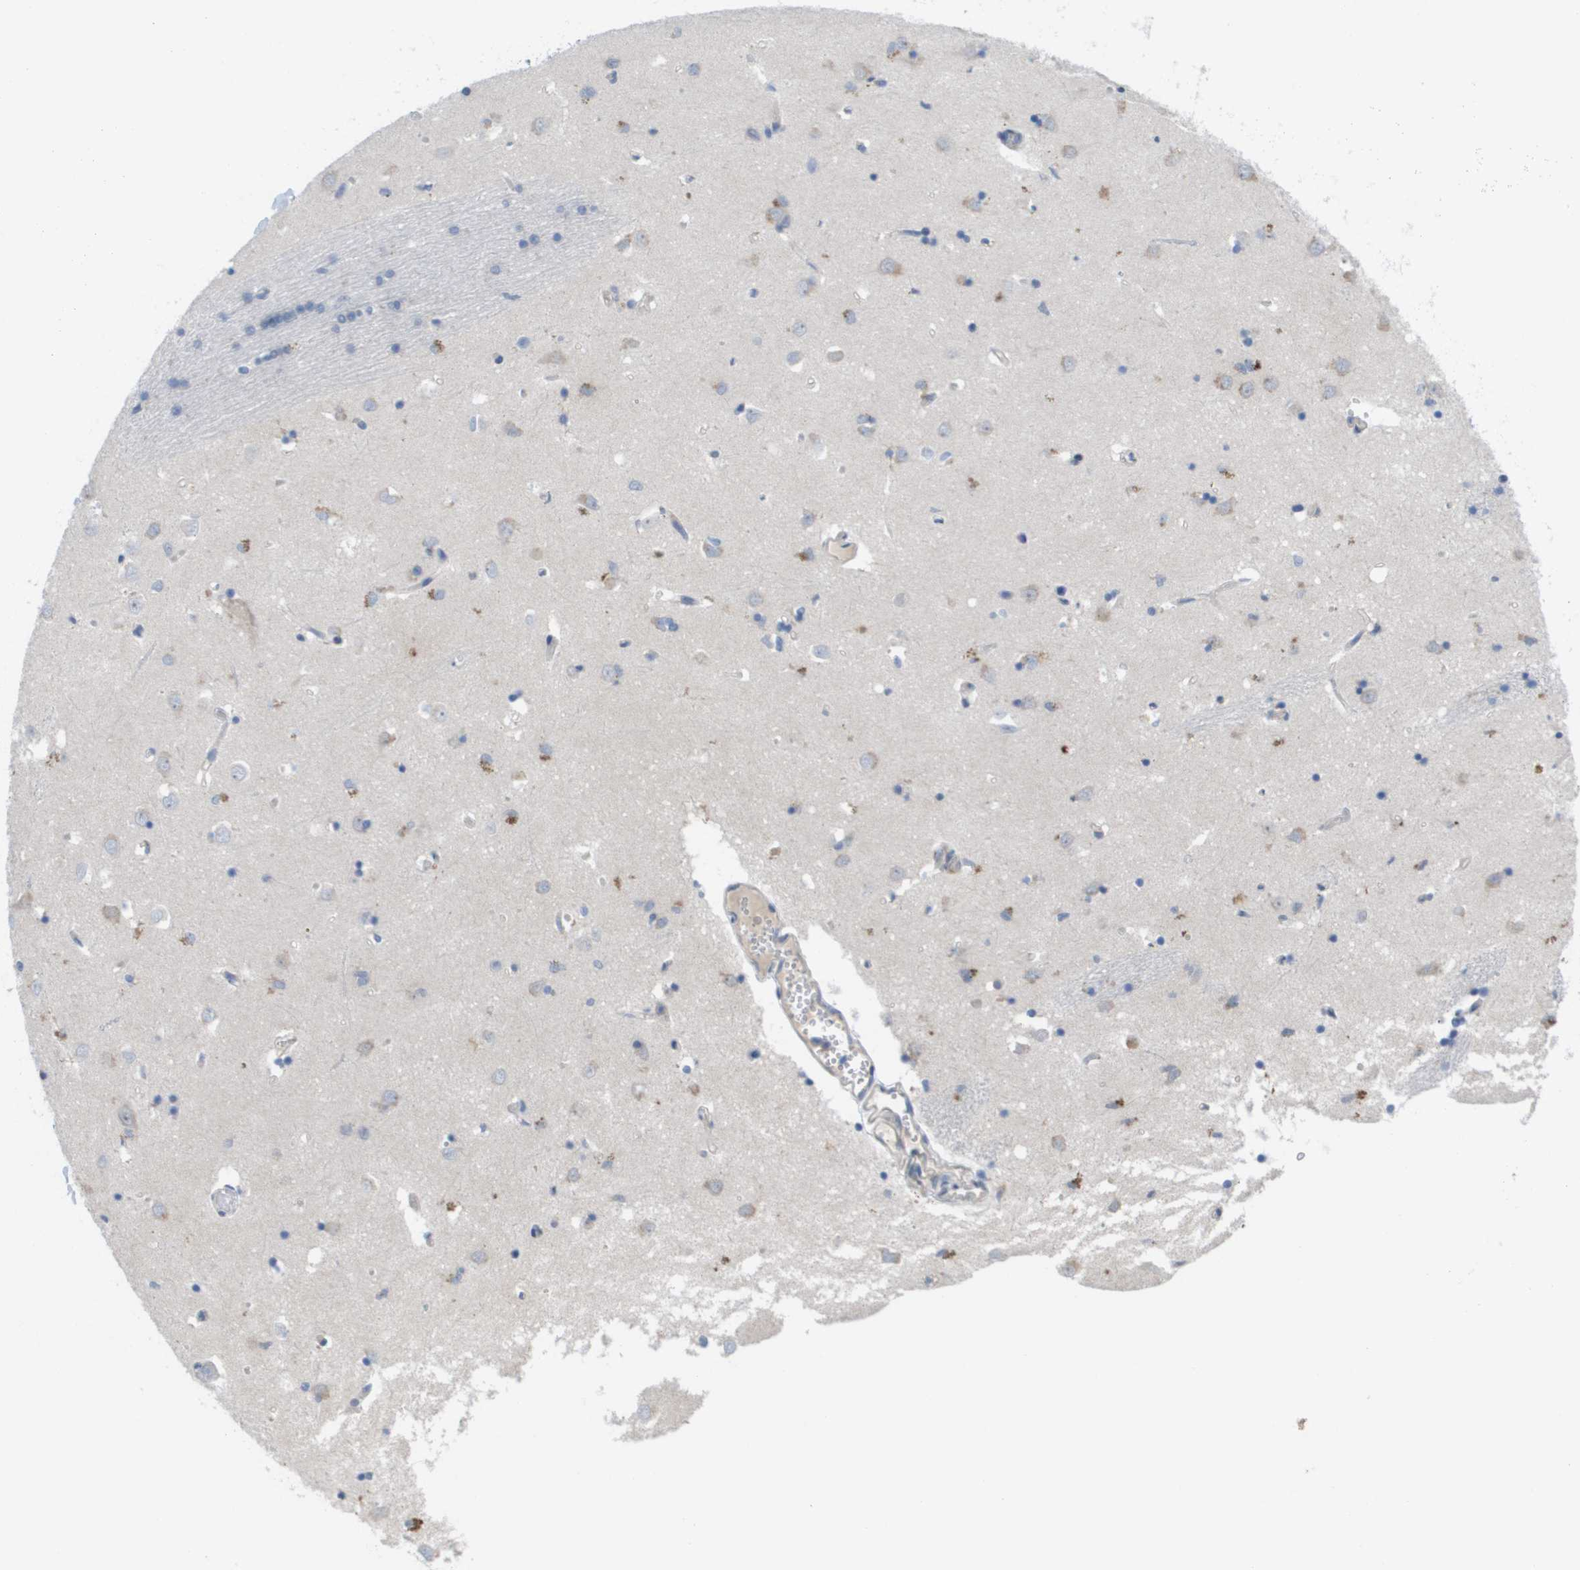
{"staining": {"intensity": "moderate", "quantity": "<25%", "location": "cytoplasmic/membranous"}, "tissue": "caudate", "cell_type": "Glial cells", "image_type": "normal", "snomed": [{"axis": "morphology", "description": "Normal tissue, NOS"}, {"axis": "topography", "description": "Lateral ventricle wall"}], "caption": "Protein staining exhibits moderate cytoplasmic/membranous expression in about <25% of glial cells in normal caudate. The protein of interest is shown in brown color, while the nuclei are stained blue.", "gene": "MARCHF8", "patient": {"sex": "female", "age": 19}}